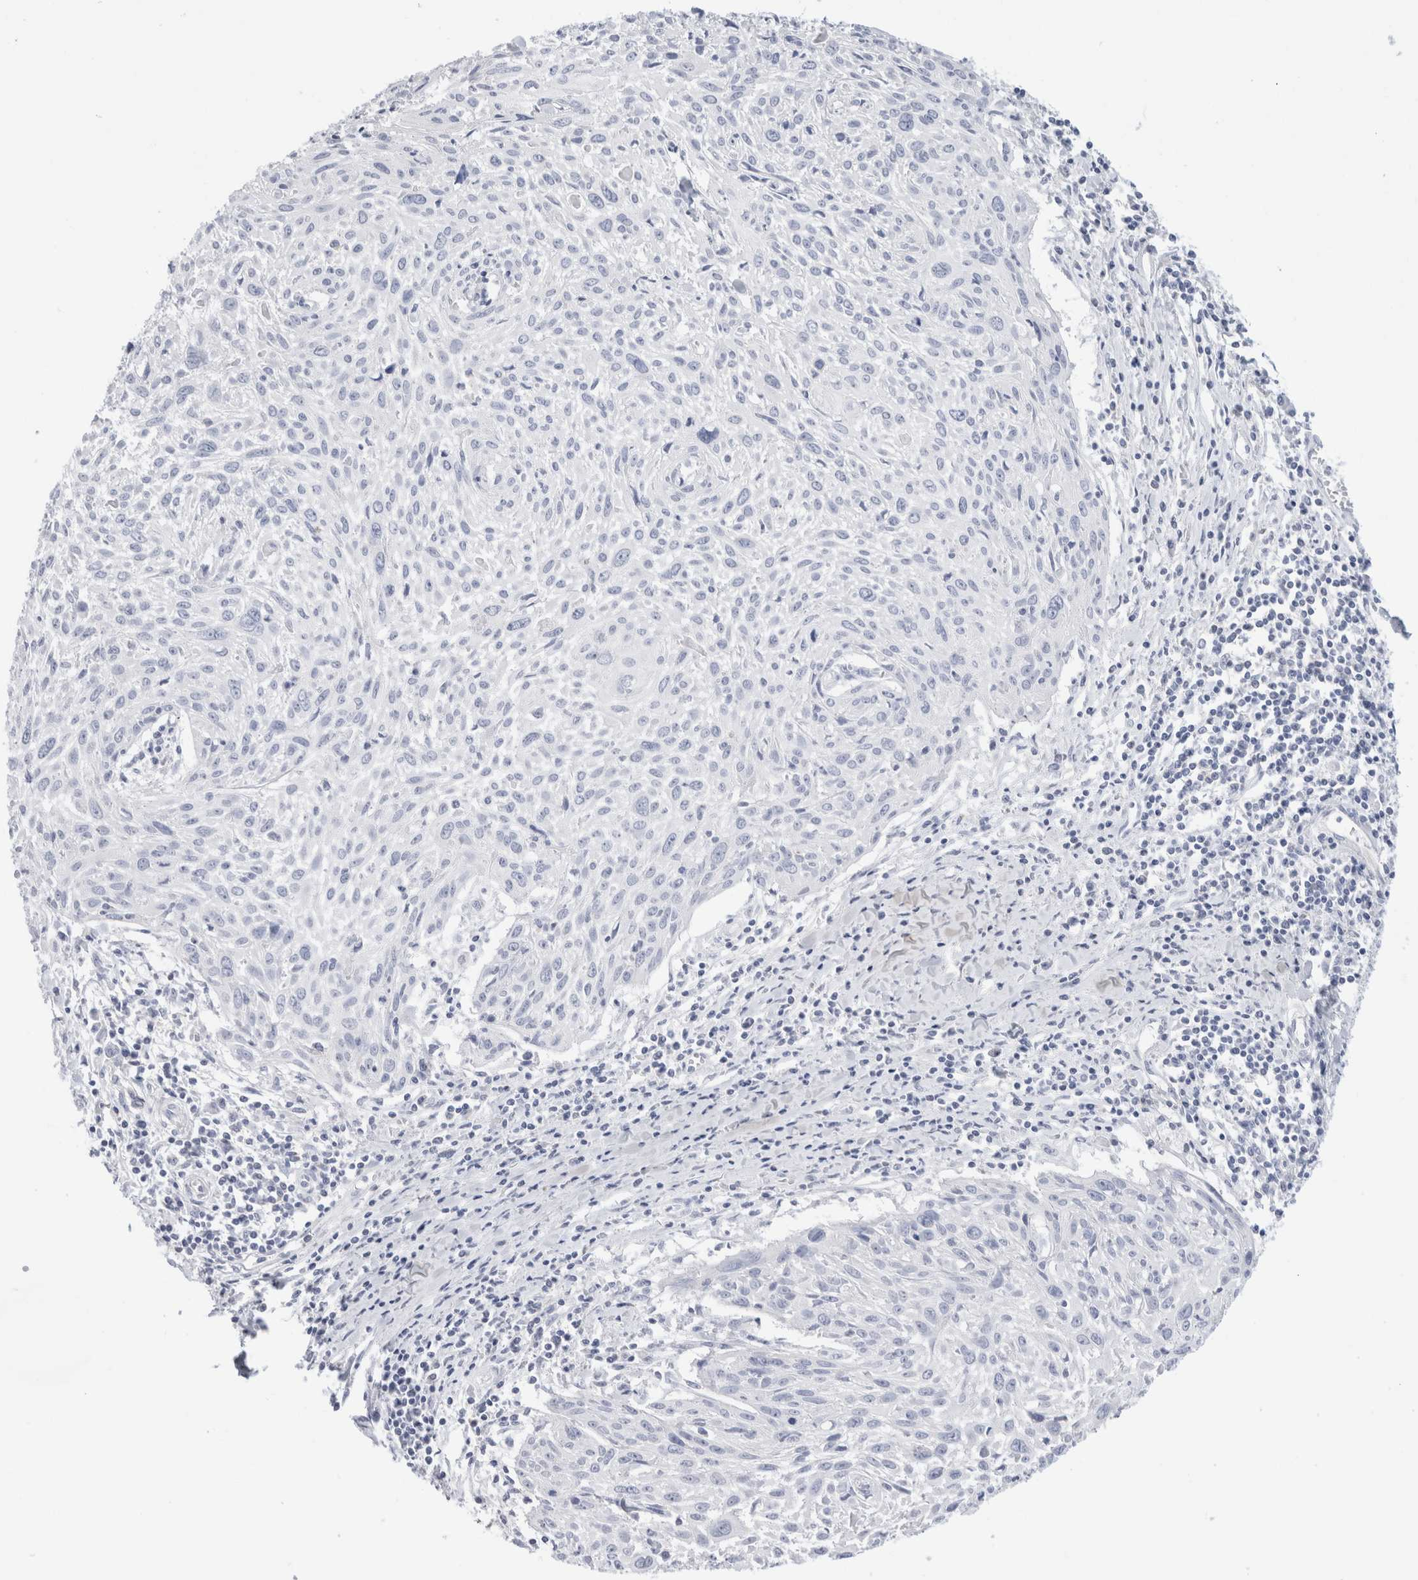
{"staining": {"intensity": "negative", "quantity": "none", "location": "none"}, "tissue": "cervical cancer", "cell_type": "Tumor cells", "image_type": "cancer", "snomed": [{"axis": "morphology", "description": "Squamous cell carcinoma, NOS"}, {"axis": "topography", "description": "Cervix"}], "caption": "Cervical squamous cell carcinoma was stained to show a protein in brown. There is no significant positivity in tumor cells.", "gene": "ECHDC2", "patient": {"sex": "female", "age": 51}}